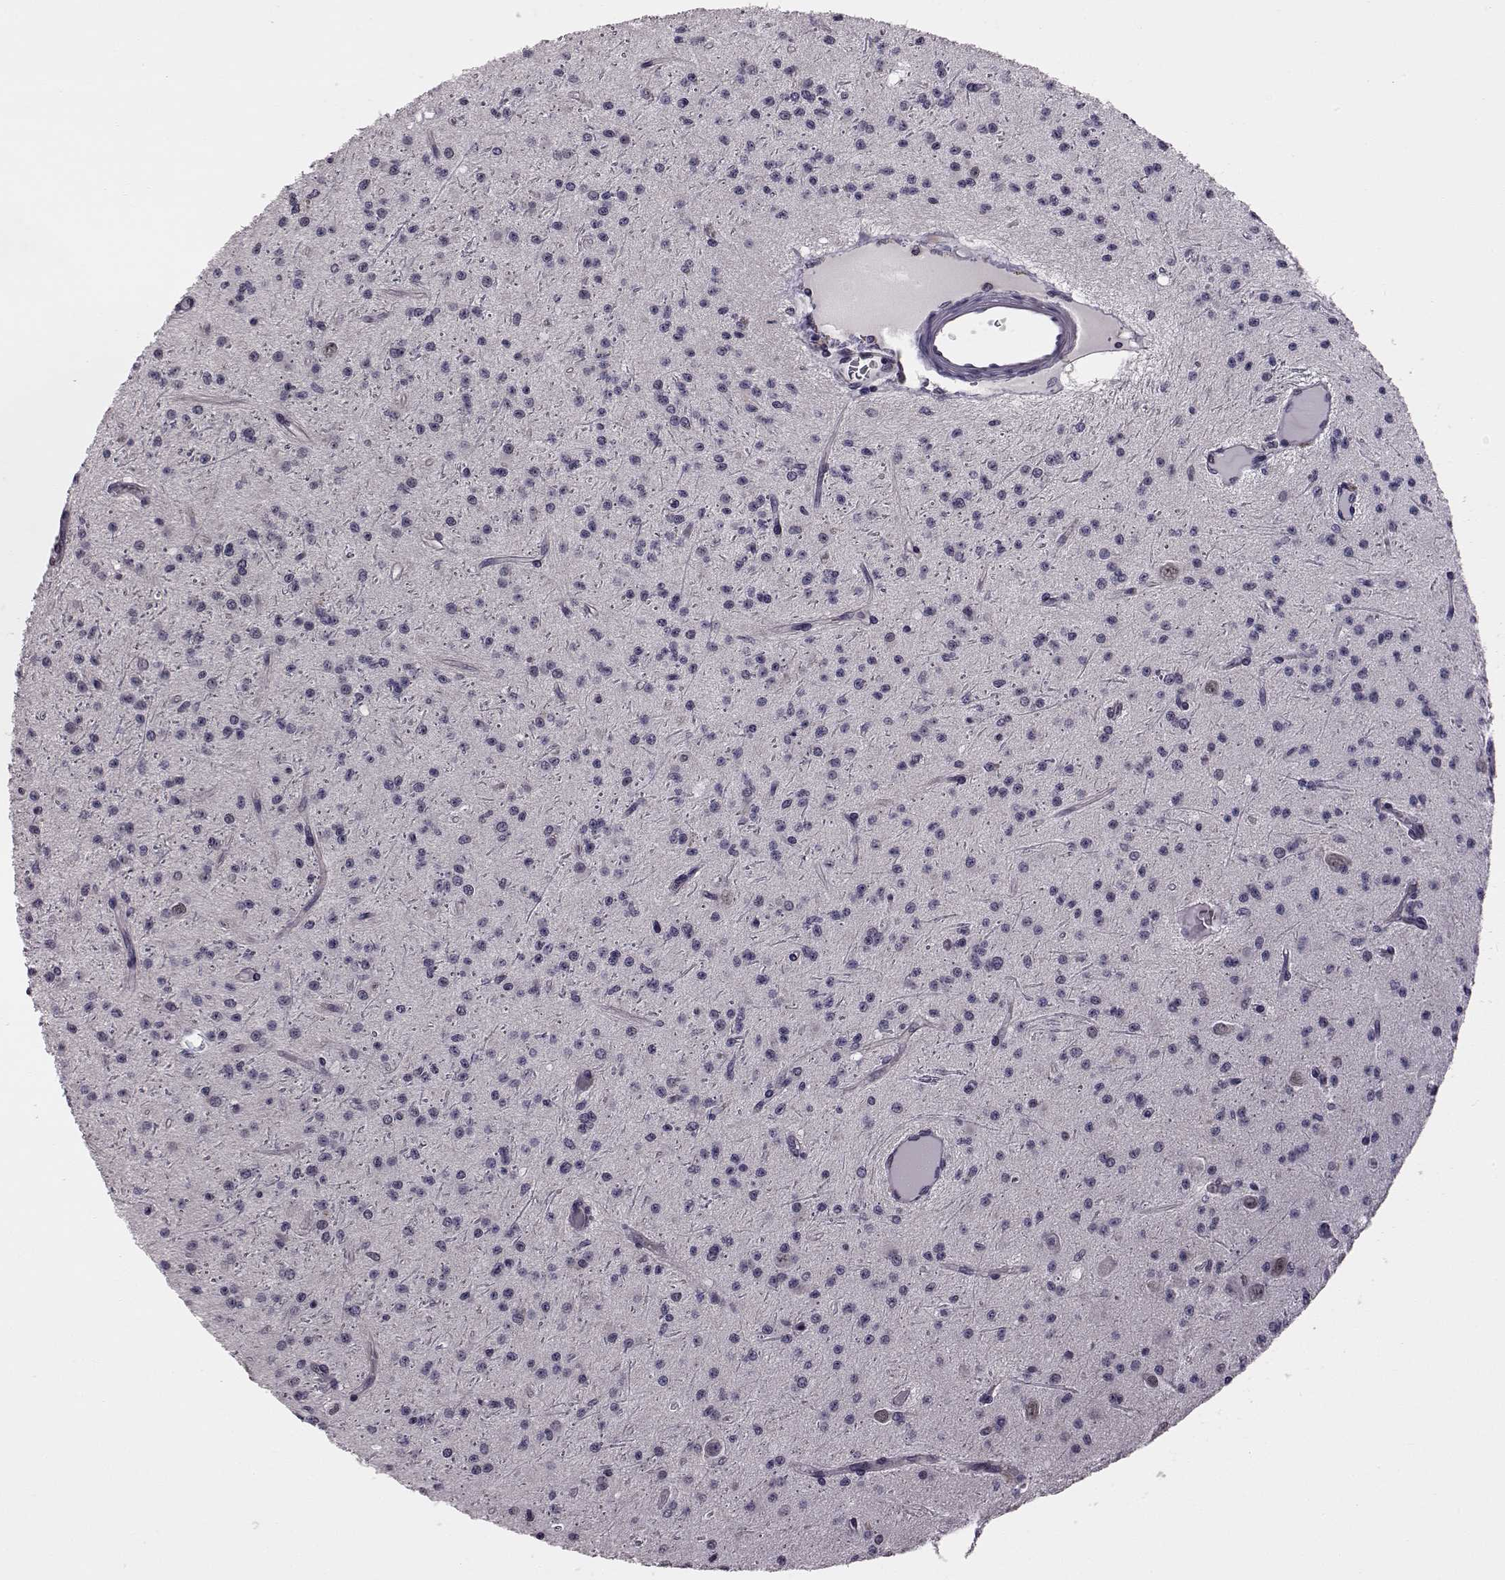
{"staining": {"intensity": "weak", "quantity": "<25%", "location": "cytoplasmic/membranous"}, "tissue": "glioma", "cell_type": "Tumor cells", "image_type": "cancer", "snomed": [{"axis": "morphology", "description": "Glioma, malignant, Low grade"}, {"axis": "topography", "description": "Brain"}], "caption": "The IHC histopathology image has no significant staining in tumor cells of glioma tissue.", "gene": "C10orf62", "patient": {"sex": "male", "age": 27}}